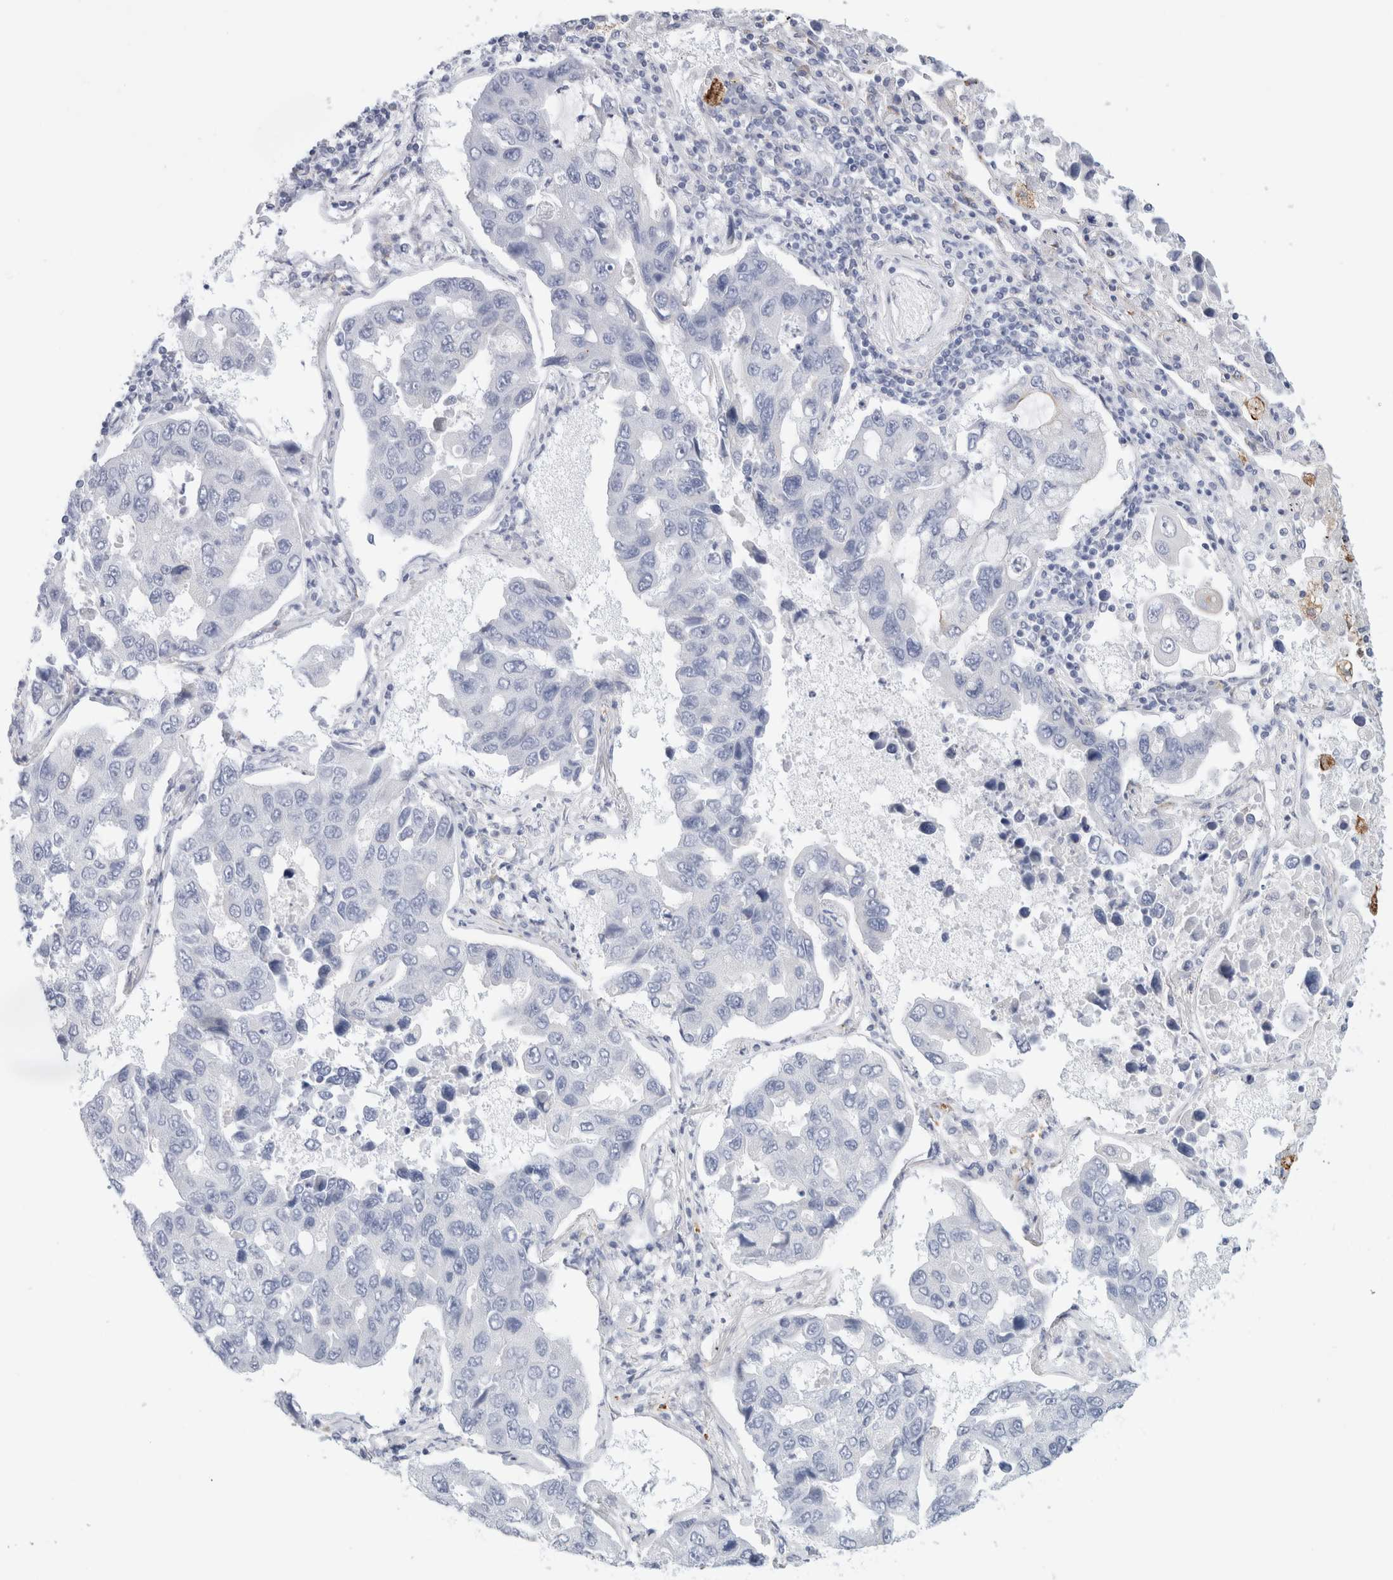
{"staining": {"intensity": "negative", "quantity": "none", "location": "none"}, "tissue": "lung cancer", "cell_type": "Tumor cells", "image_type": "cancer", "snomed": [{"axis": "morphology", "description": "Adenocarcinoma, NOS"}, {"axis": "topography", "description": "Lung"}], "caption": "An IHC image of lung cancer is shown. There is no staining in tumor cells of lung cancer. (Stains: DAB immunohistochemistry (IHC) with hematoxylin counter stain, Microscopy: brightfield microscopy at high magnification).", "gene": "MUC15", "patient": {"sex": "male", "age": 64}}